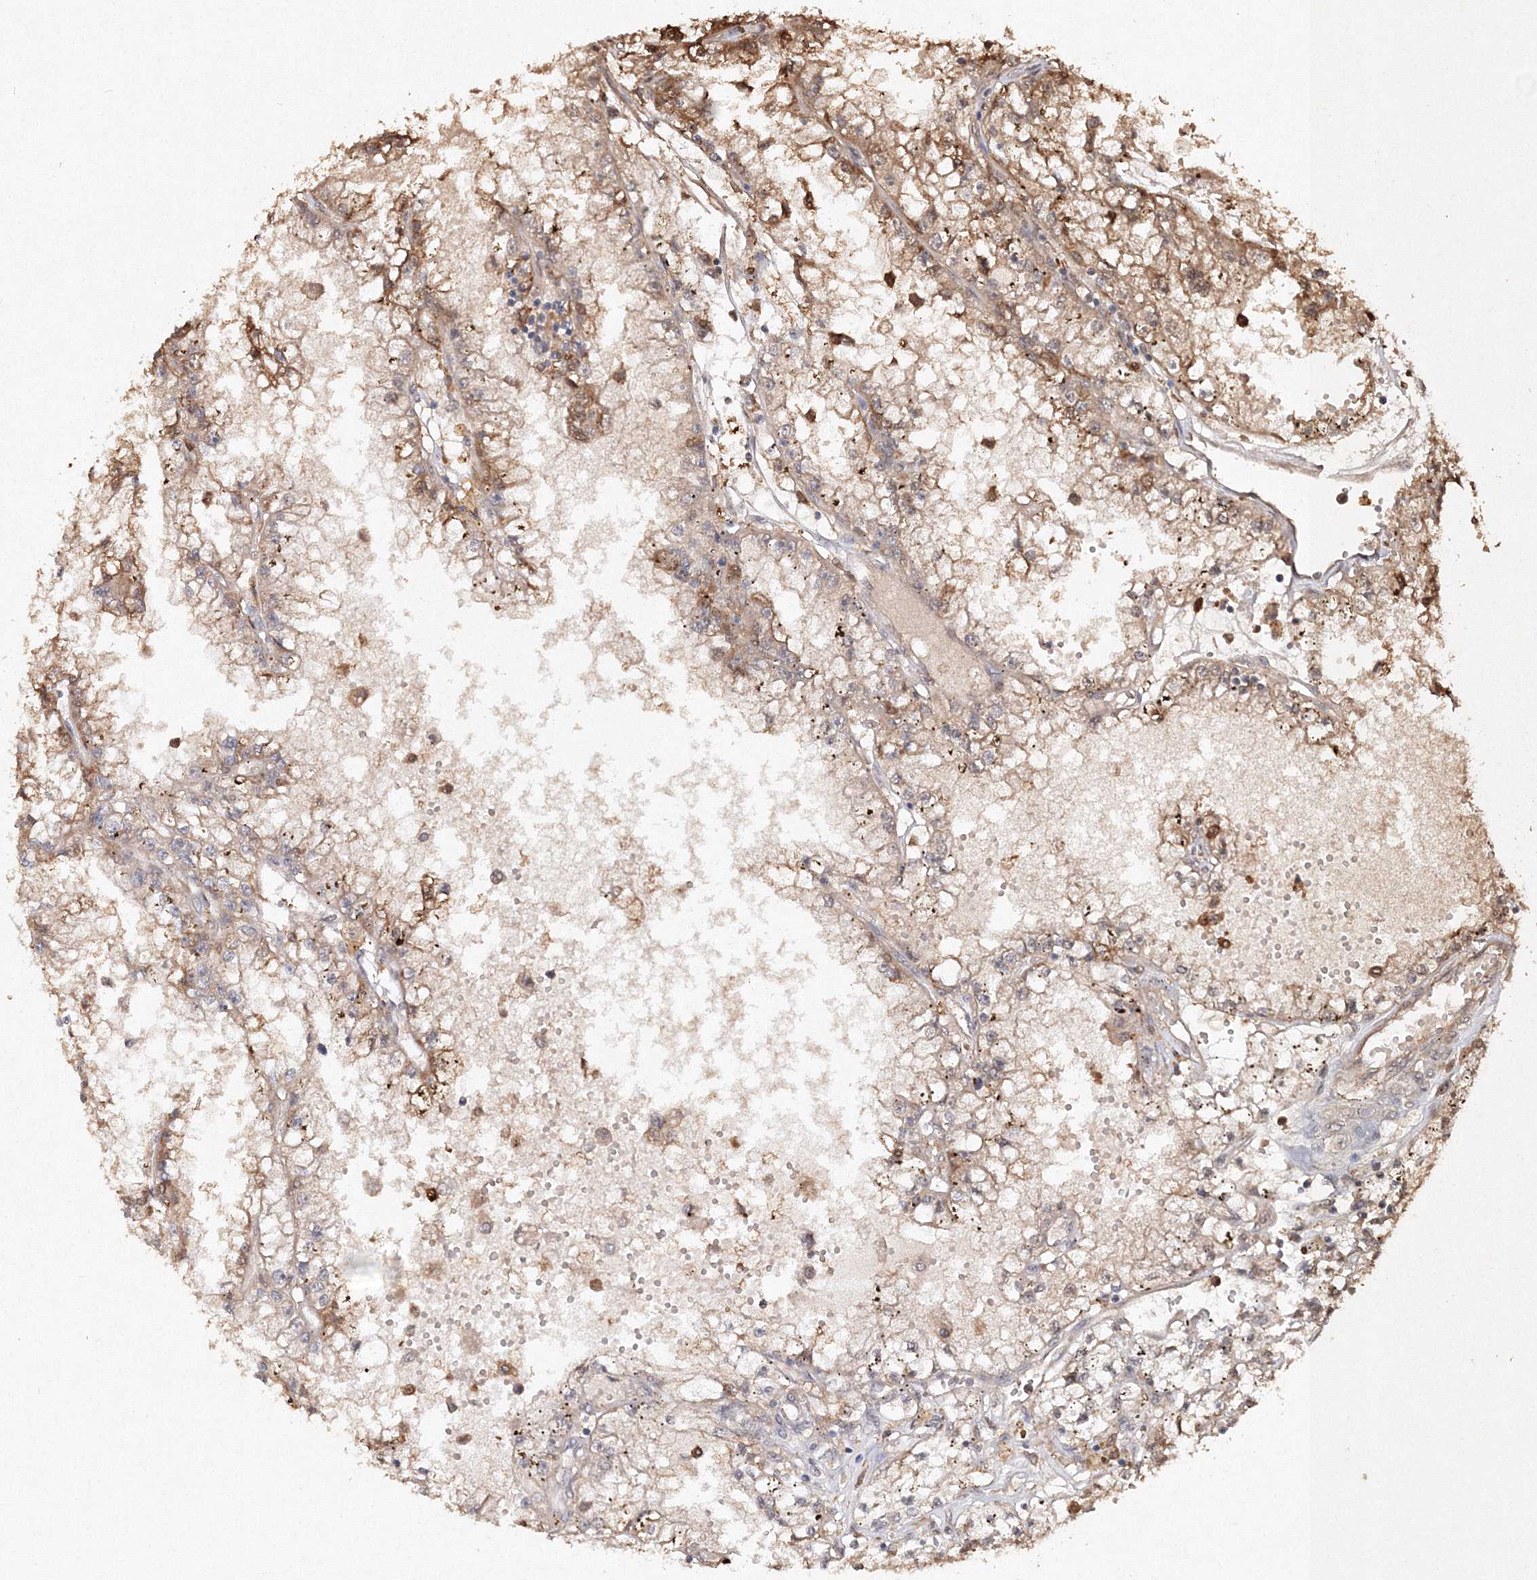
{"staining": {"intensity": "weak", "quantity": "25%-75%", "location": "cytoplasmic/membranous"}, "tissue": "renal cancer", "cell_type": "Tumor cells", "image_type": "cancer", "snomed": [{"axis": "morphology", "description": "Adenocarcinoma, NOS"}, {"axis": "topography", "description": "Kidney"}], "caption": "There is low levels of weak cytoplasmic/membranous expression in tumor cells of adenocarcinoma (renal), as demonstrated by immunohistochemical staining (brown color).", "gene": "S100A11", "patient": {"sex": "male", "age": 56}}